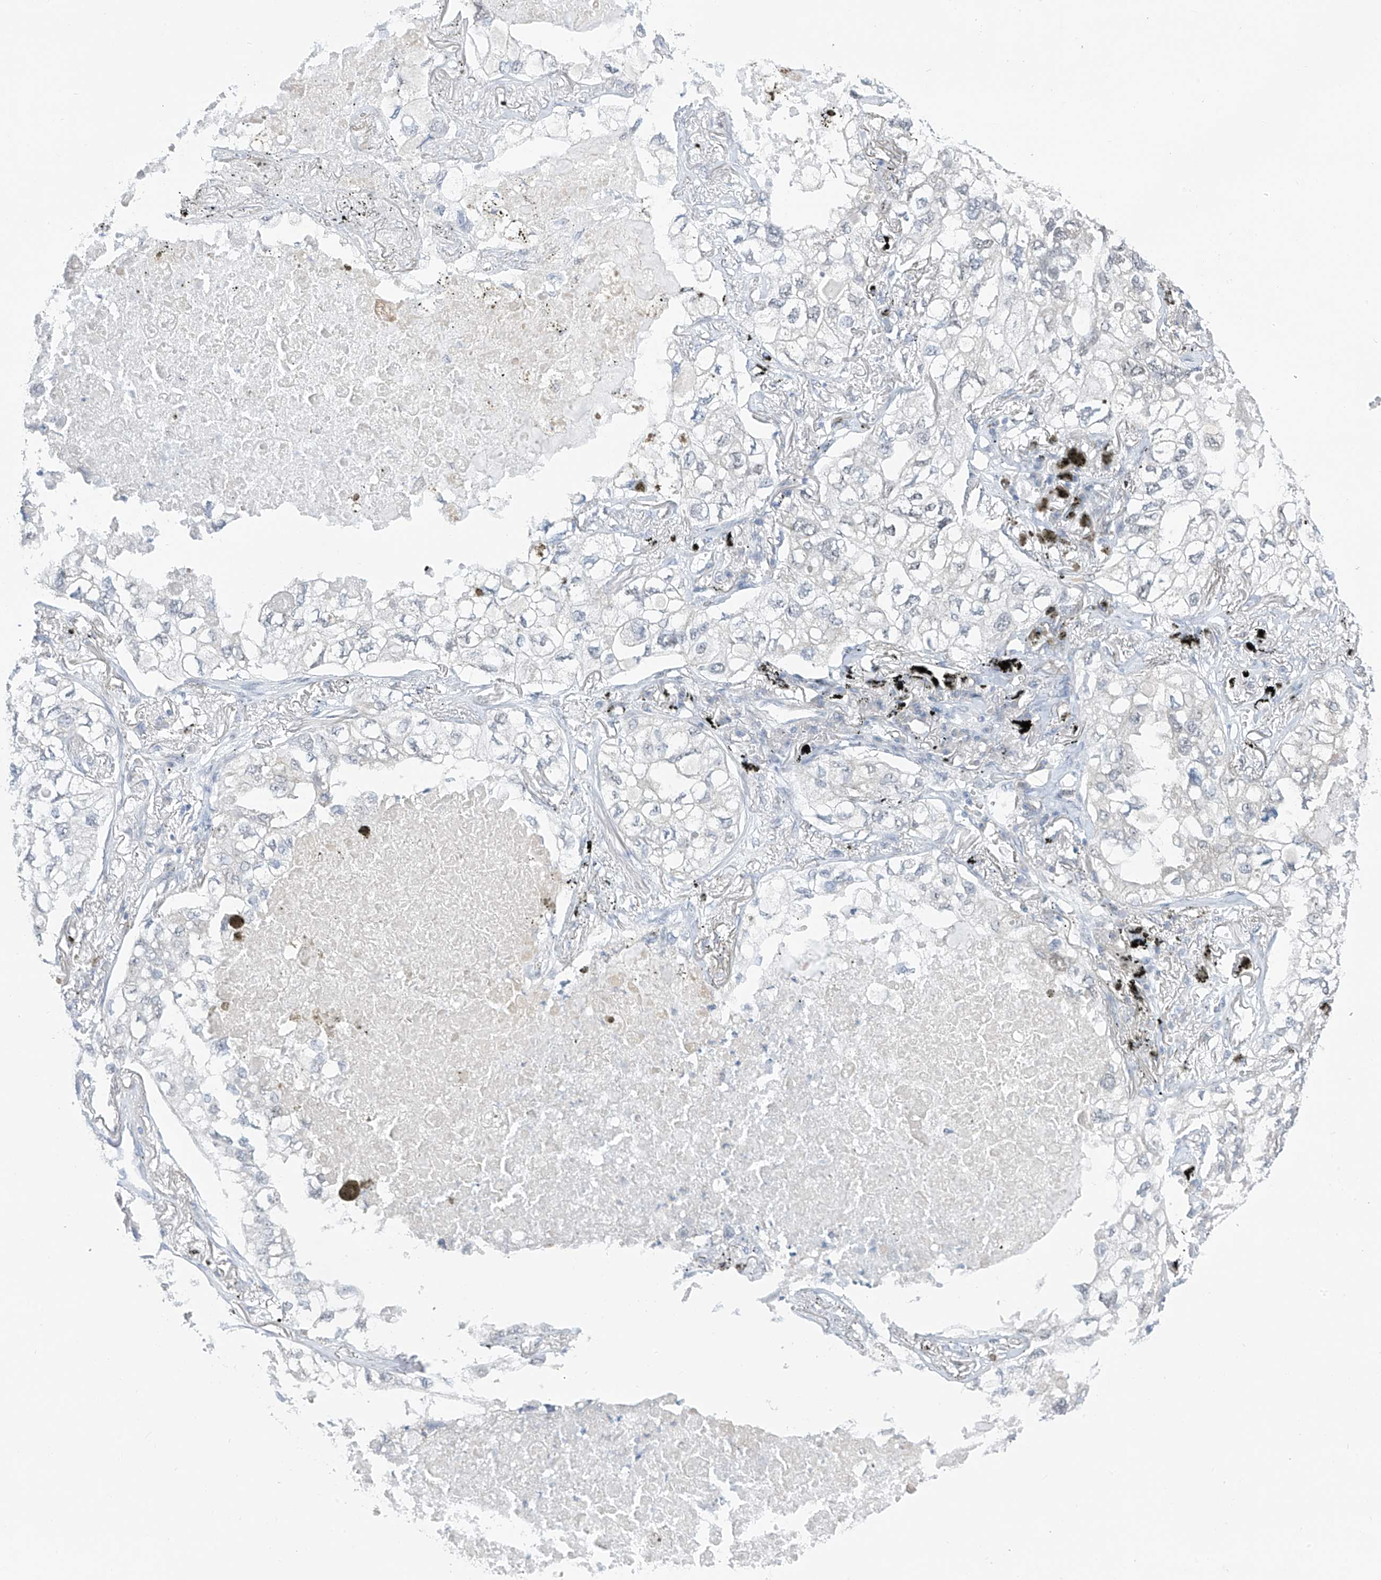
{"staining": {"intensity": "negative", "quantity": "none", "location": "none"}, "tissue": "lung cancer", "cell_type": "Tumor cells", "image_type": "cancer", "snomed": [{"axis": "morphology", "description": "Adenocarcinoma, NOS"}, {"axis": "topography", "description": "Lung"}], "caption": "Immunohistochemical staining of adenocarcinoma (lung) shows no significant positivity in tumor cells.", "gene": "APLF", "patient": {"sex": "male", "age": 65}}